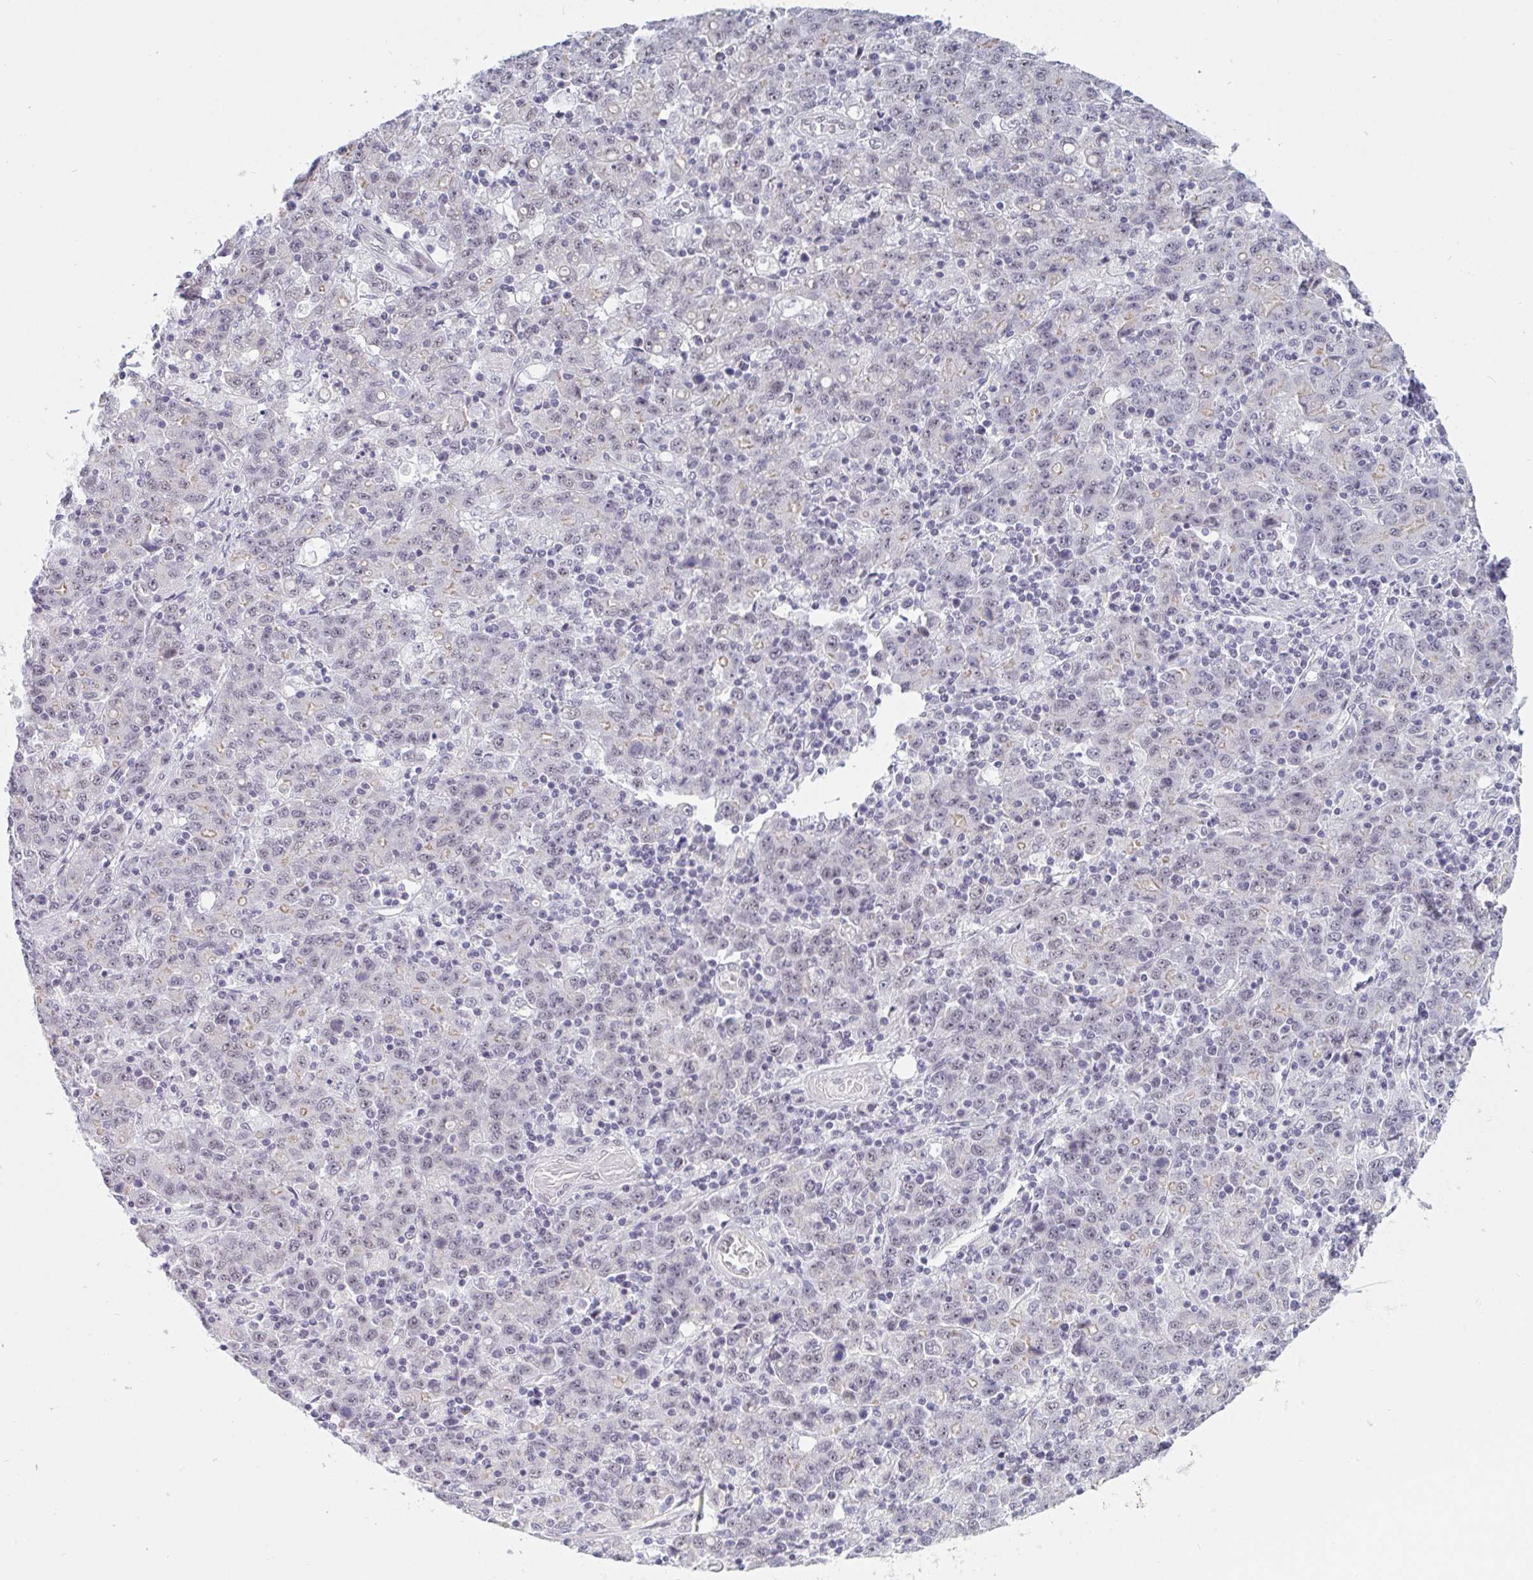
{"staining": {"intensity": "negative", "quantity": "none", "location": "none"}, "tissue": "stomach cancer", "cell_type": "Tumor cells", "image_type": "cancer", "snomed": [{"axis": "morphology", "description": "Adenocarcinoma, NOS"}, {"axis": "topography", "description": "Stomach, upper"}], "caption": "This is an IHC histopathology image of stomach adenocarcinoma. There is no staining in tumor cells.", "gene": "PRR14", "patient": {"sex": "male", "age": 69}}